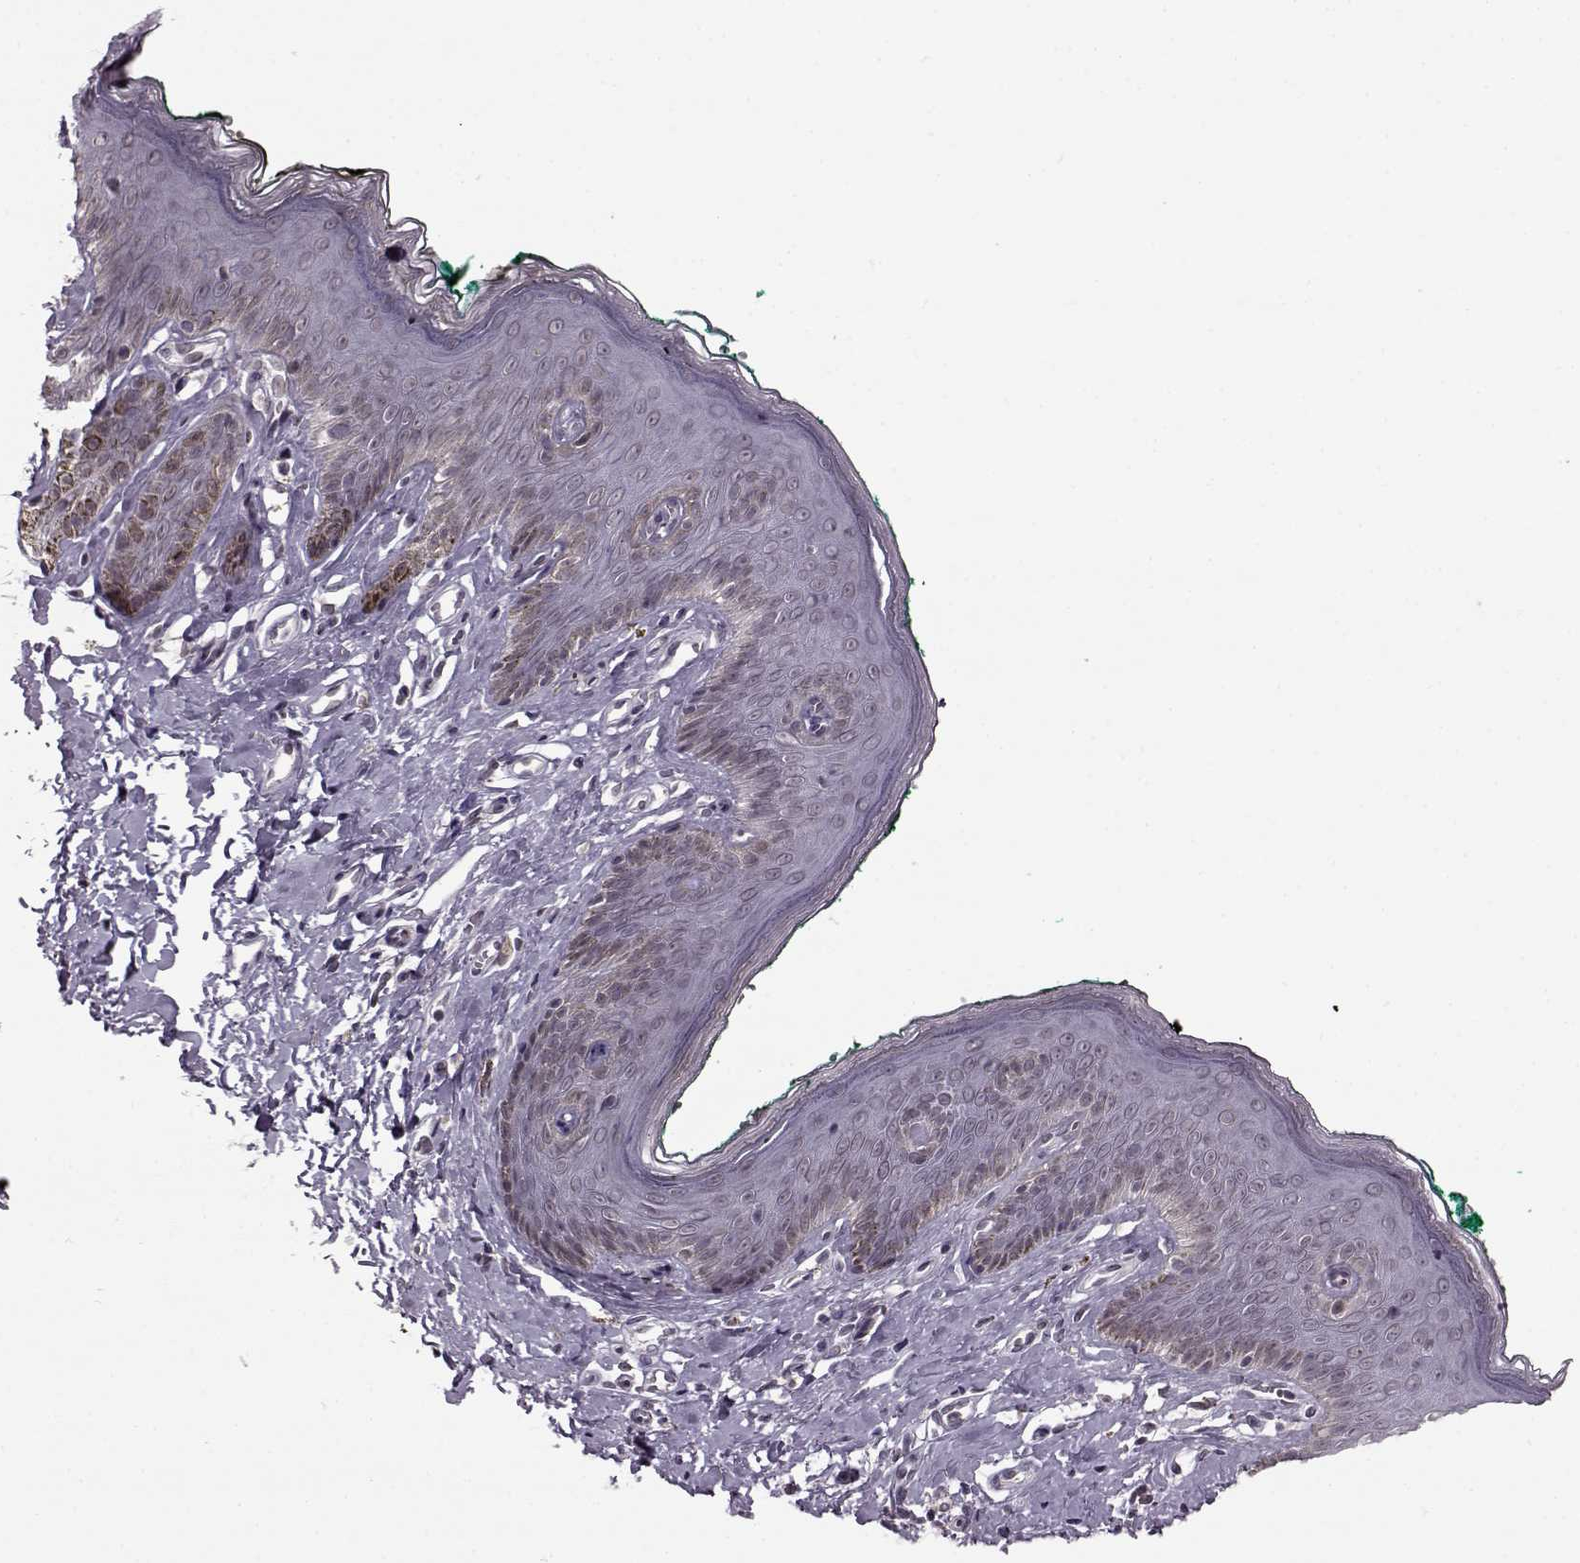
{"staining": {"intensity": "negative", "quantity": "none", "location": "none"}, "tissue": "skin", "cell_type": "Epidermal cells", "image_type": "normal", "snomed": [{"axis": "morphology", "description": "Normal tissue, NOS"}, {"axis": "topography", "description": "Vulva"}], "caption": "Protein analysis of normal skin displays no significant positivity in epidermal cells.", "gene": "STX1A", "patient": {"sex": "female", "age": 66}}